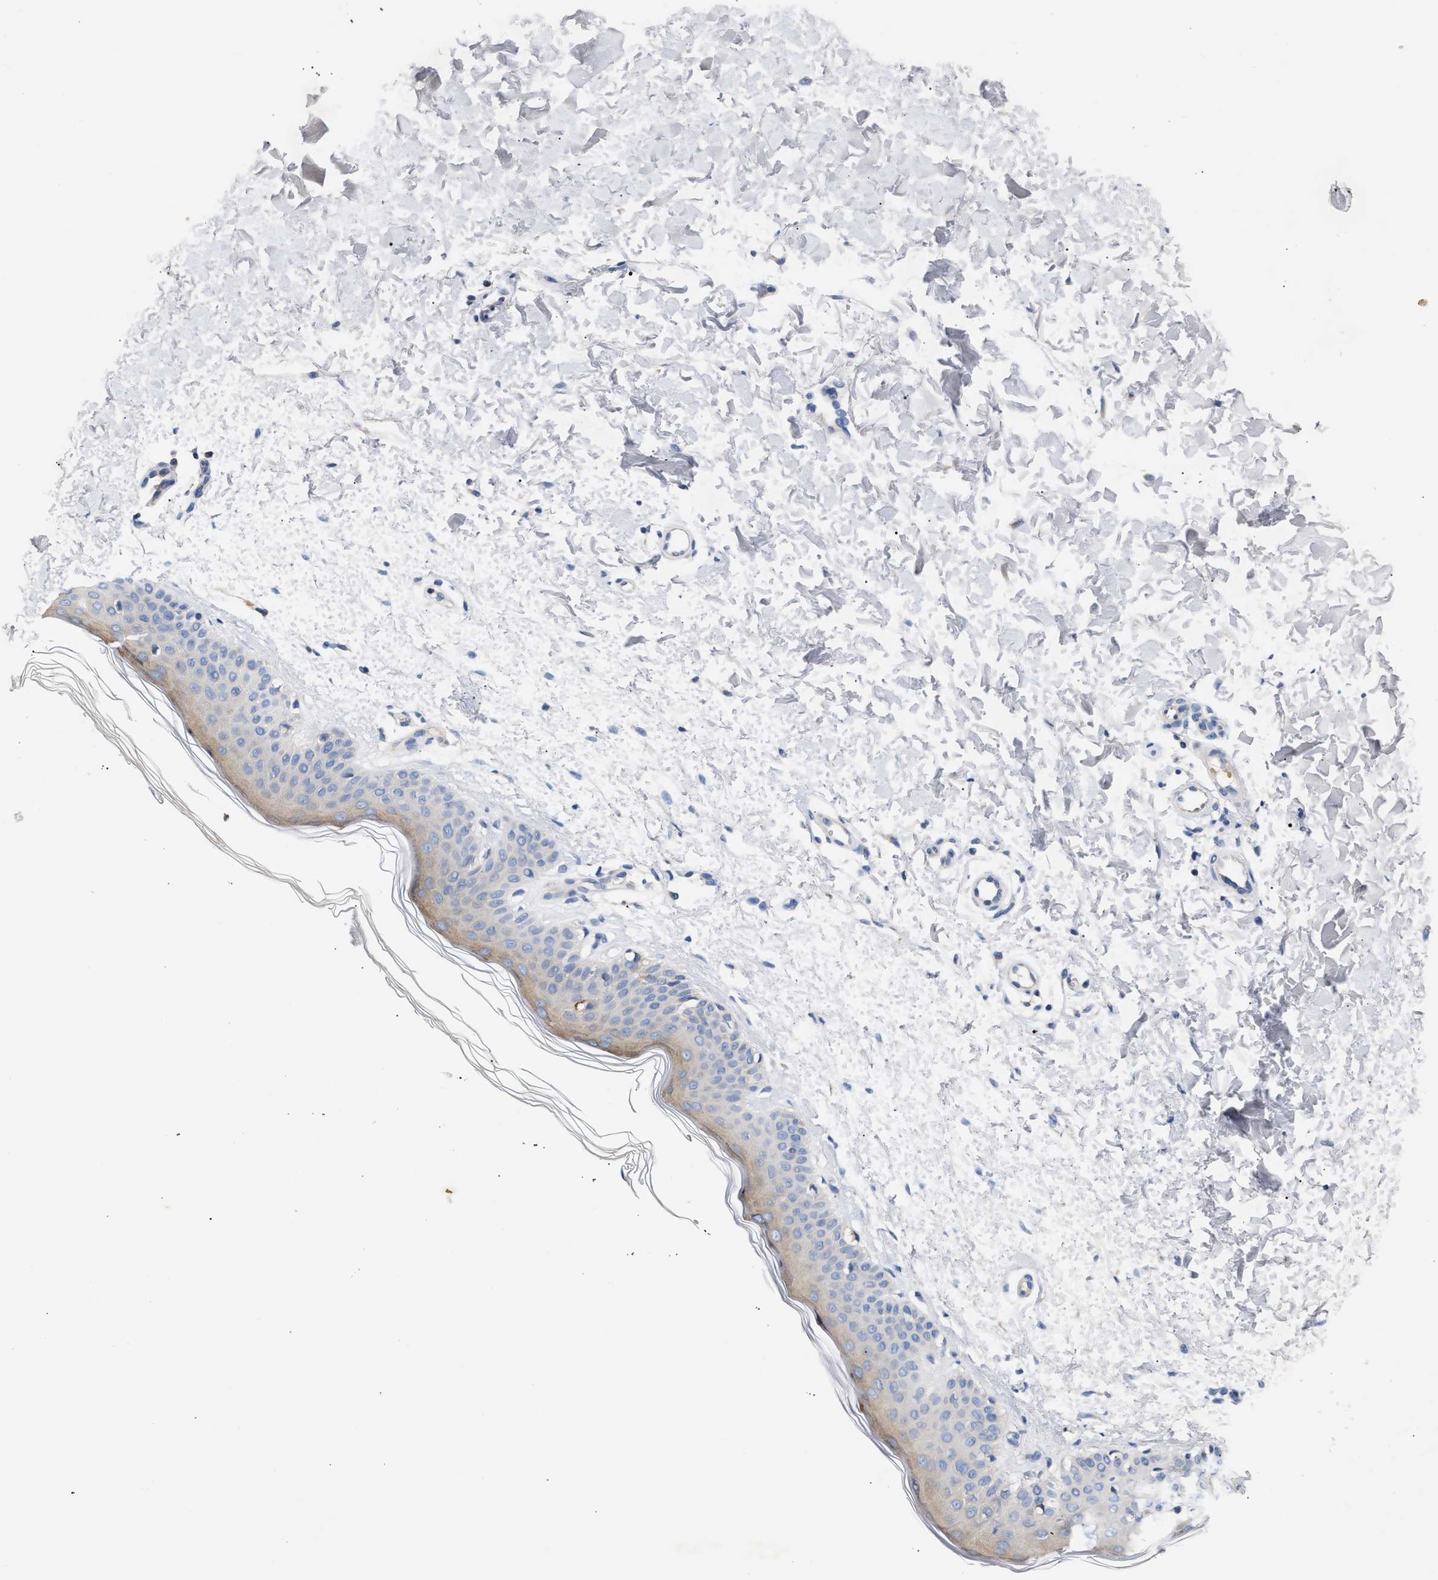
{"staining": {"intensity": "negative", "quantity": "none", "location": "none"}, "tissue": "skin", "cell_type": "Fibroblasts", "image_type": "normal", "snomed": [{"axis": "morphology", "description": "Normal tissue, NOS"}, {"axis": "morphology", "description": "Malignant melanoma, NOS"}, {"axis": "topography", "description": "Skin"}], "caption": "Human skin stained for a protein using IHC shows no expression in fibroblasts.", "gene": "TRIM50", "patient": {"sex": "male", "age": 83}}